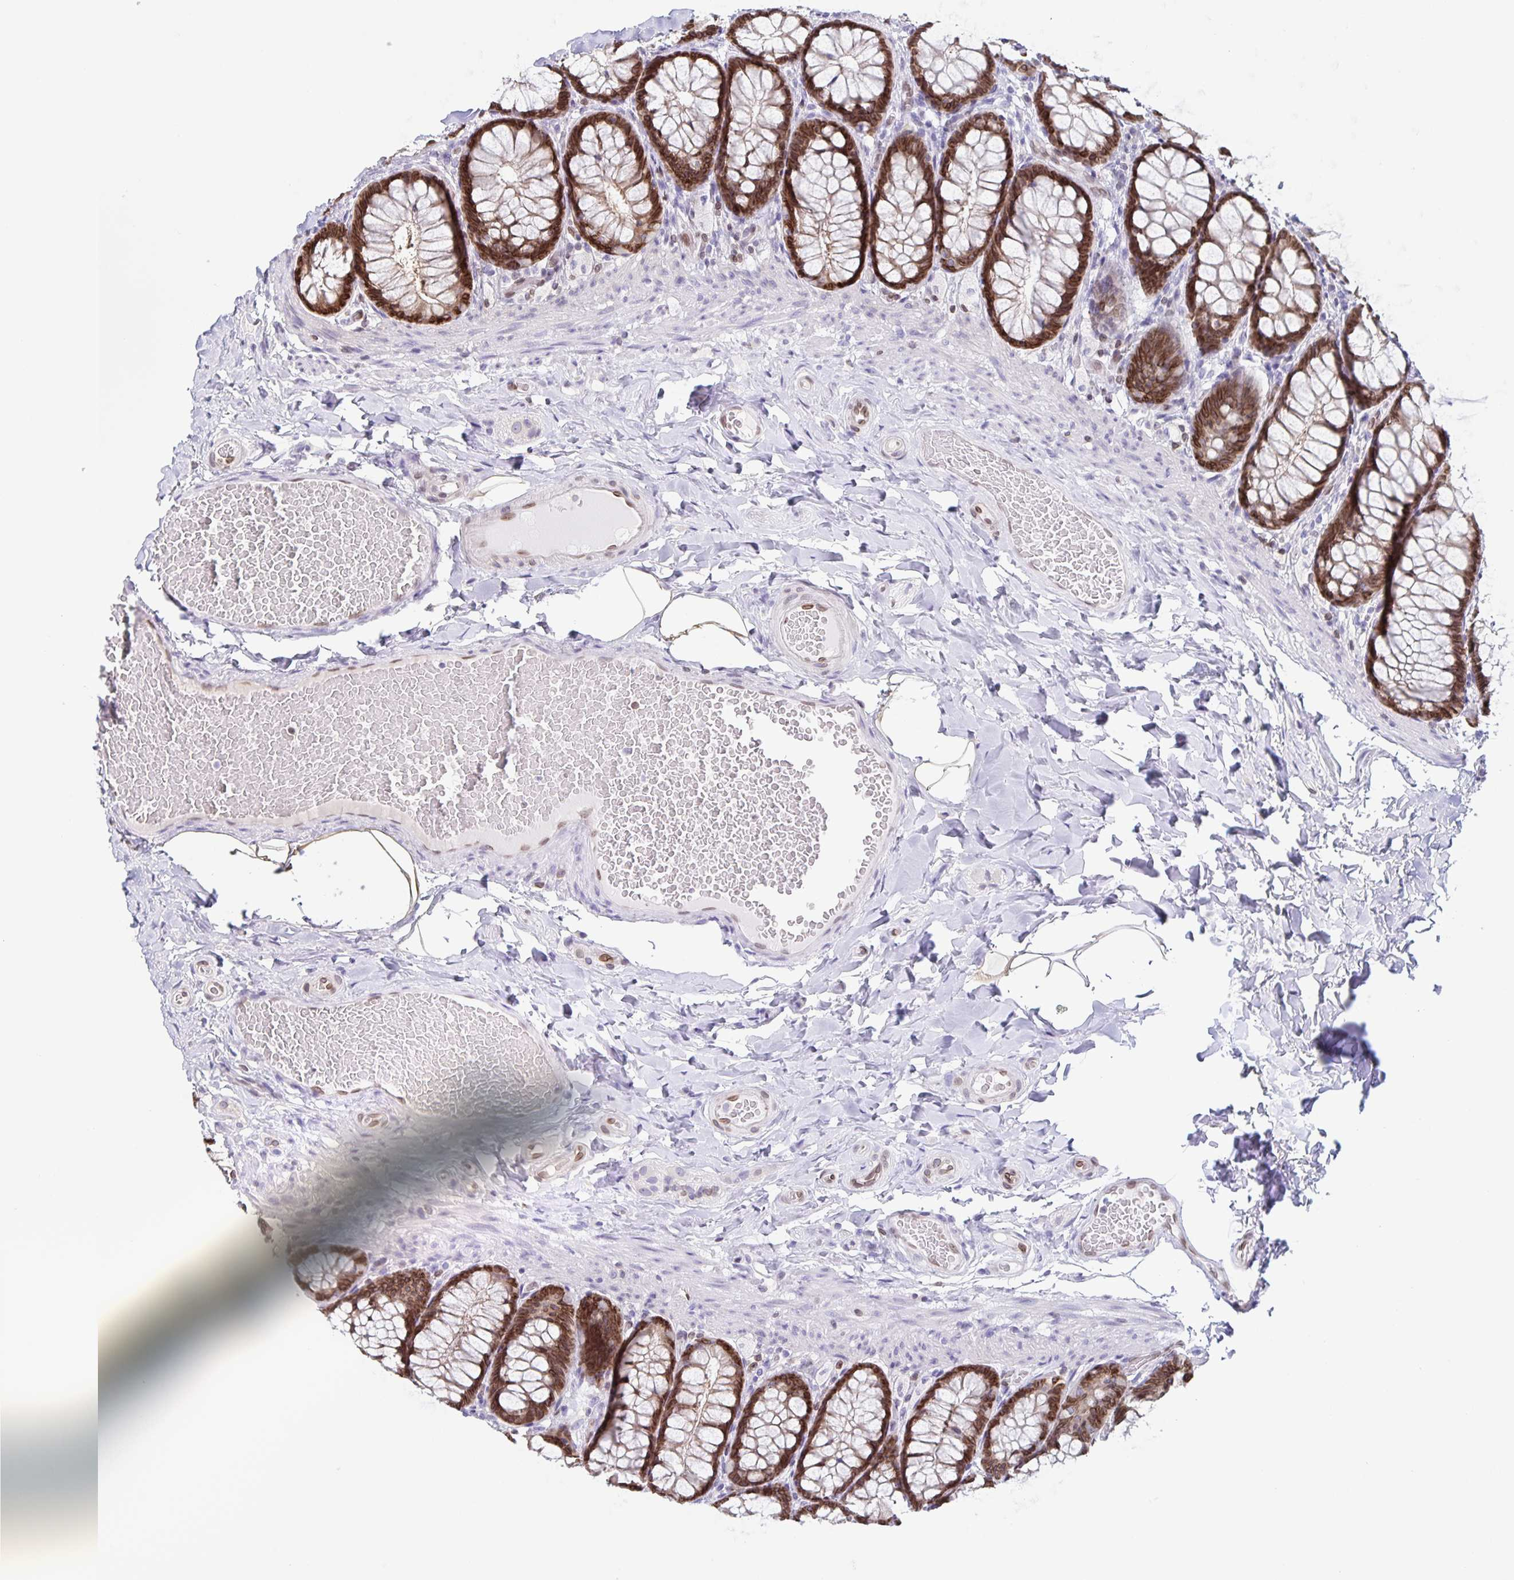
{"staining": {"intensity": "moderate", "quantity": ">75%", "location": "cytoplasmic/membranous,nuclear"}, "tissue": "colon", "cell_type": "Endothelial cells", "image_type": "normal", "snomed": [{"axis": "morphology", "description": "Normal tissue, NOS"}, {"axis": "topography", "description": "Colon"}], "caption": "Unremarkable colon demonstrates moderate cytoplasmic/membranous,nuclear expression in about >75% of endothelial cells.", "gene": "SYNE2", "patient": {"sex": "male", "age": 47}}